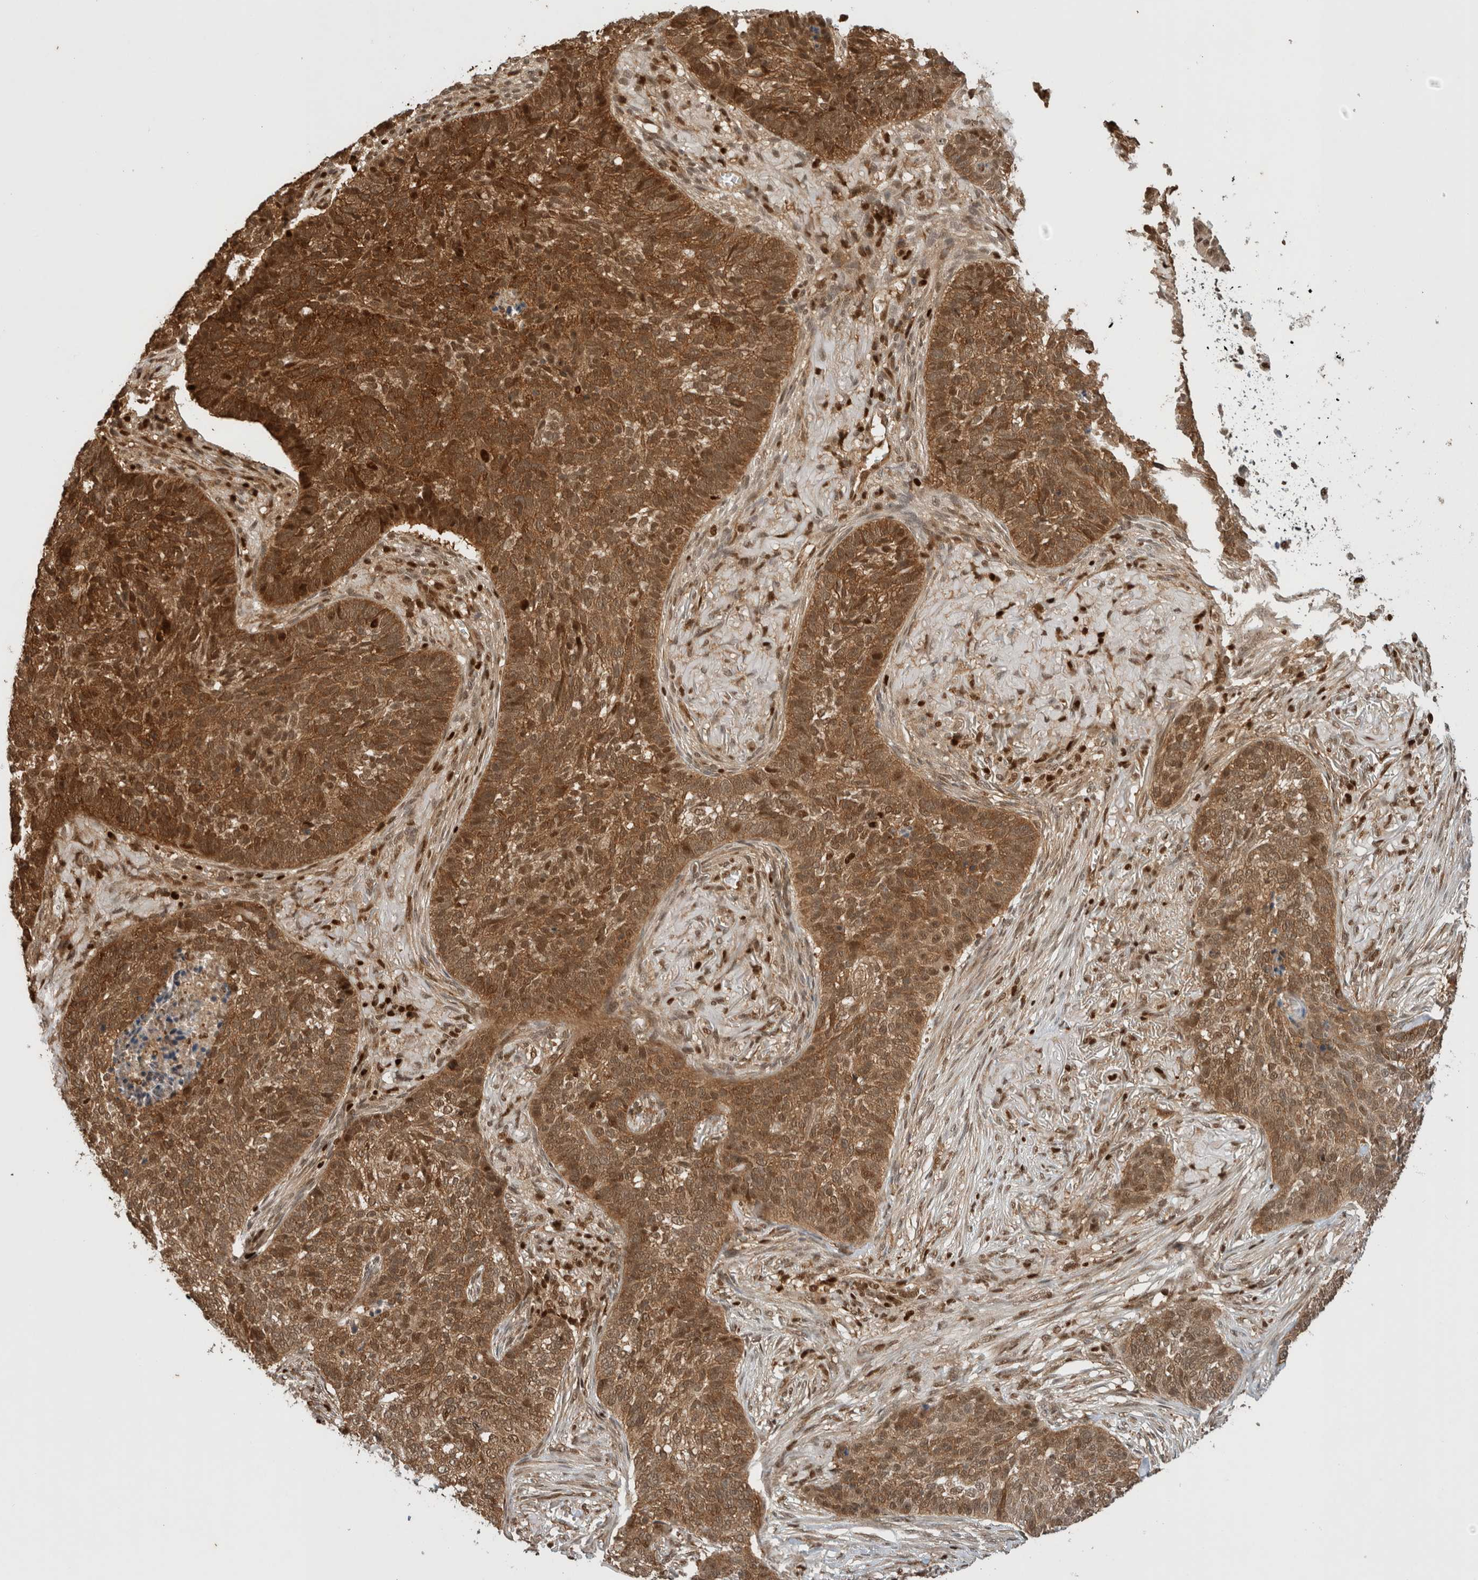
{"staining": {"intensity": "strong", "quantity": ">75%", "location": "cytoplasmic/membranous,nuclear"}, "tissue": "skin cancer", "cell_type": "Tumor cells", "image_type": "cancer", "snomed": [{"axis": "morphology", "description": "Basal cell carcinoma"}, {"axis": "topography", "description": "Skin"}], "caption": "A histopathology image of human skin basal cell carcinoma stained for a protein exhibits strong cytoplasmic/membranous and nuclear brown staining in tumor cells.", "gene": "SNRNP40", "patient": {"sex": "male", "age": 85}}